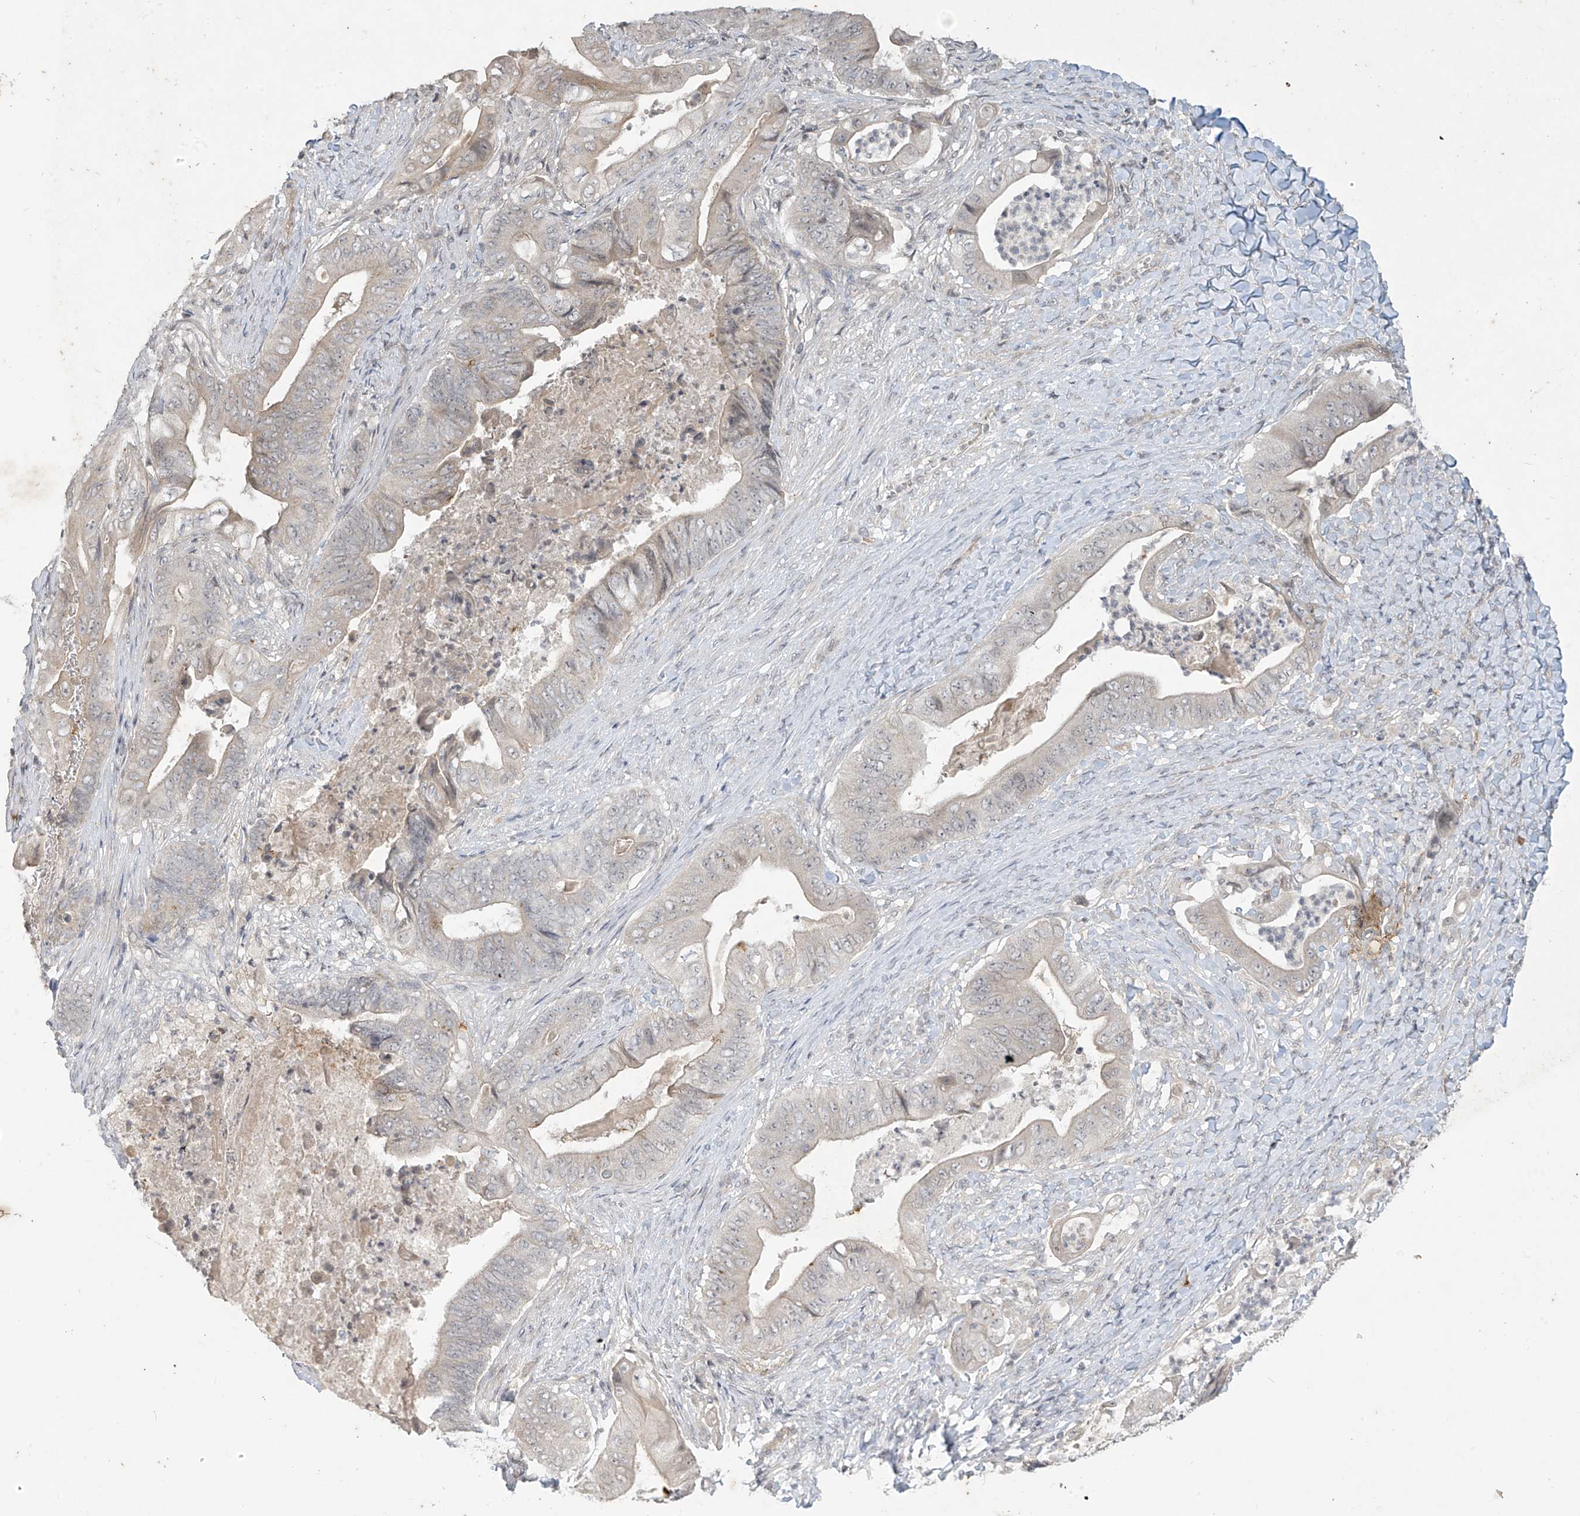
{"staining": {"intensity": "weak", "quantity": "<25%", "location": "cytoplasmic/membranous"}, "tissue": "stomach cancer", "cell_type": "Tumor cells", "image_type": "cancer", "snomed": [{"axis": "morphology", "description": "Adenocarcinoma, NOS"}, {"axis": "topography", "description": "Stomach"}], "caption": "The micrograph displays no staining of tumor cells in stomach adenocarcinoma. (Stains: DAB immunohistochemistry with hematoxylin counter stain, Microscopy: brightfield microscopy at high magnification).", "gene": "DGKQ", "patient": {"sex": "female", "age": 73}}